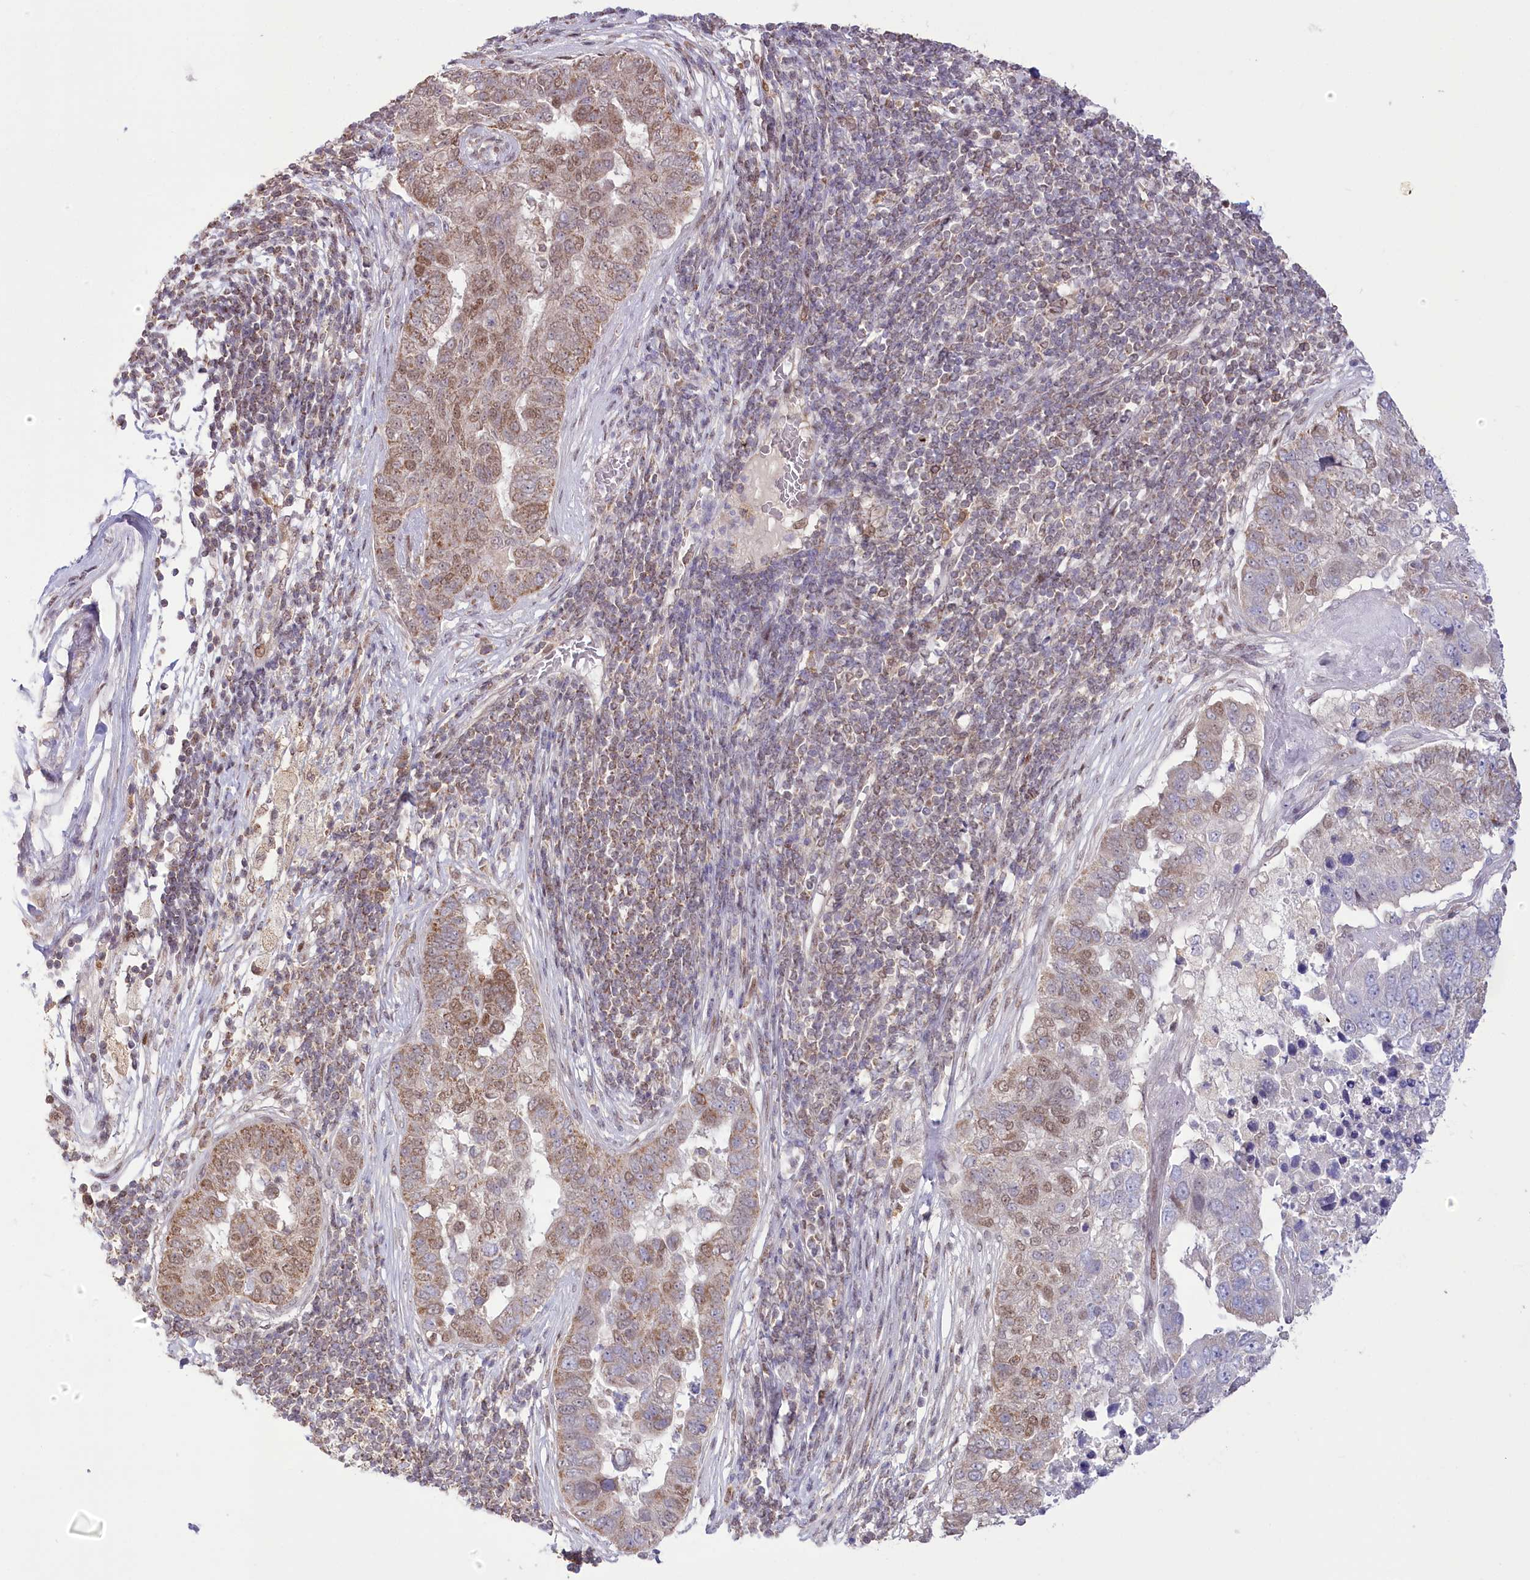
{"staining": {"intensity": "moderate", "quantity": ">75%", "location": "cytoplasmic/membranous,nuclear"}, "tissue": "pancreatic cancer", "cell_type": "Tumor cells", "image_type": "cancer", "snomed": [{"axis": "morphology", "description": "Adenocarcinoma, NOS"}, {"axis": "topography", "description": "Pancreas"}], "caption": "Immunohistochemistry (IHC) of human pancreatic cancer (adenocarcinoma) demonstrates medium levels of moderate cytoplasmic/membranous and nuclear expression in approximately >75% of tumor cells.", "gene": "PYURF", "patient": {"sex": "female", "age": 61}}